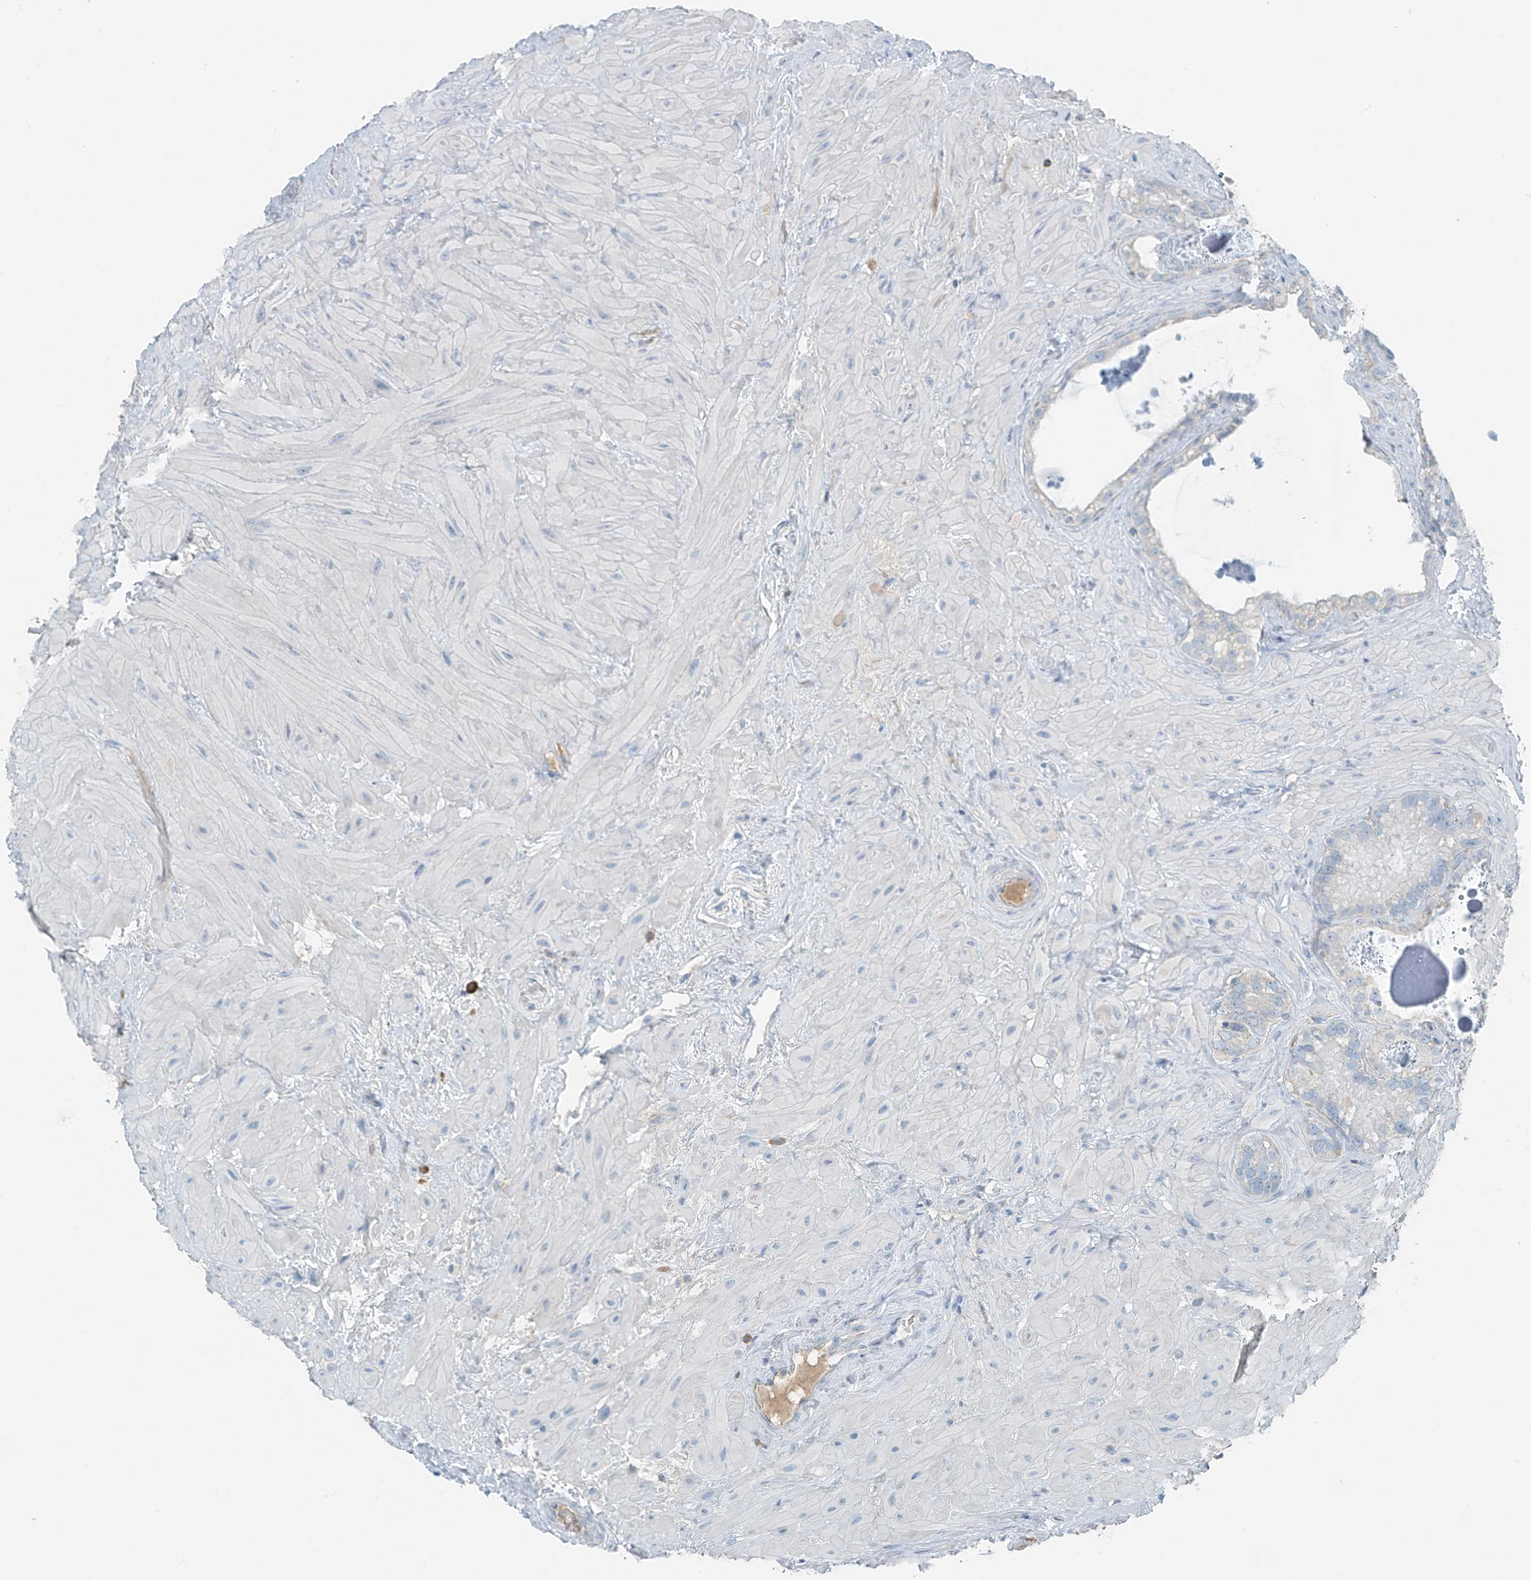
{"staining": {"intensity": "negative", "quantity": "none", "location": "none"}, "tissue": "seminal vesicle", "cell_type": "Glandular cells", "image_type": "normal", "snomed": [{"axis": "morphology", "description": "Normal tissue, NOS"}, {"axis": "topography", "description": "Prostate"}, {"axis": "topography", "description": "Seminal veicle"}], "caption": "Micrograph shows no significant protein positivity in glandular cells of benign seminal vesicle.", "gene": "FAM131C", "patient": {"sex": "male", "age": 68}}